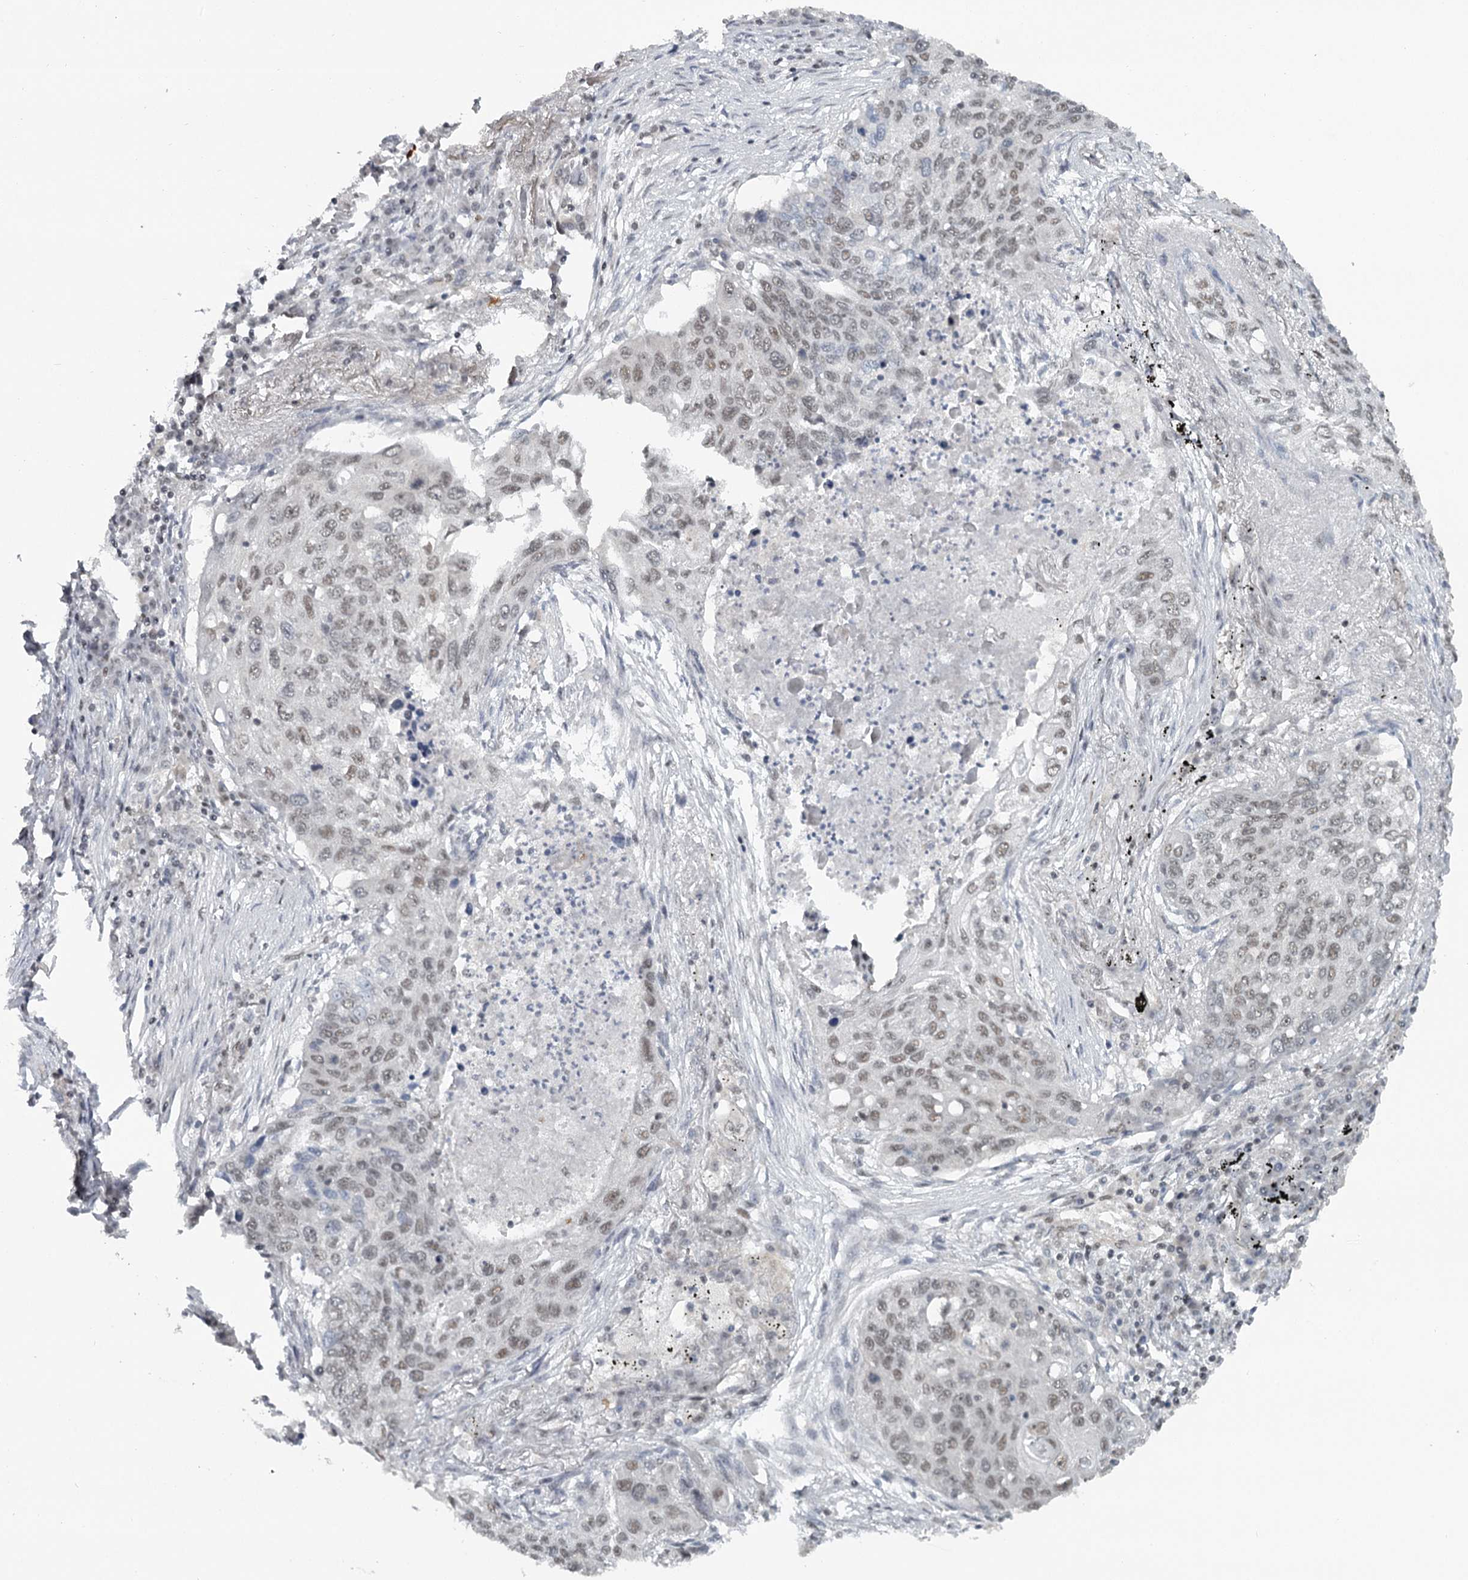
{"staining": {"intensity": "weak", "quantity": ">75%", "location": "nuclear"}, "tissue": "lung cancer", "cell_type": "Tumor cells", "image_type": "cancer", "snomed": [{"axis": "morphology", "description": "Squamous cell carcinoma, NOS"}, {"axis": "topography", "description": "Lung"}], "caption": "Immunohistochemical staining of human lung cancer (squamous cell carcinoma) exhibits weak nuclear protein staining in approximately >75% of tumor cells.", "gene": "FAM13C", "patient": {"sex": "female", "age": 63}}